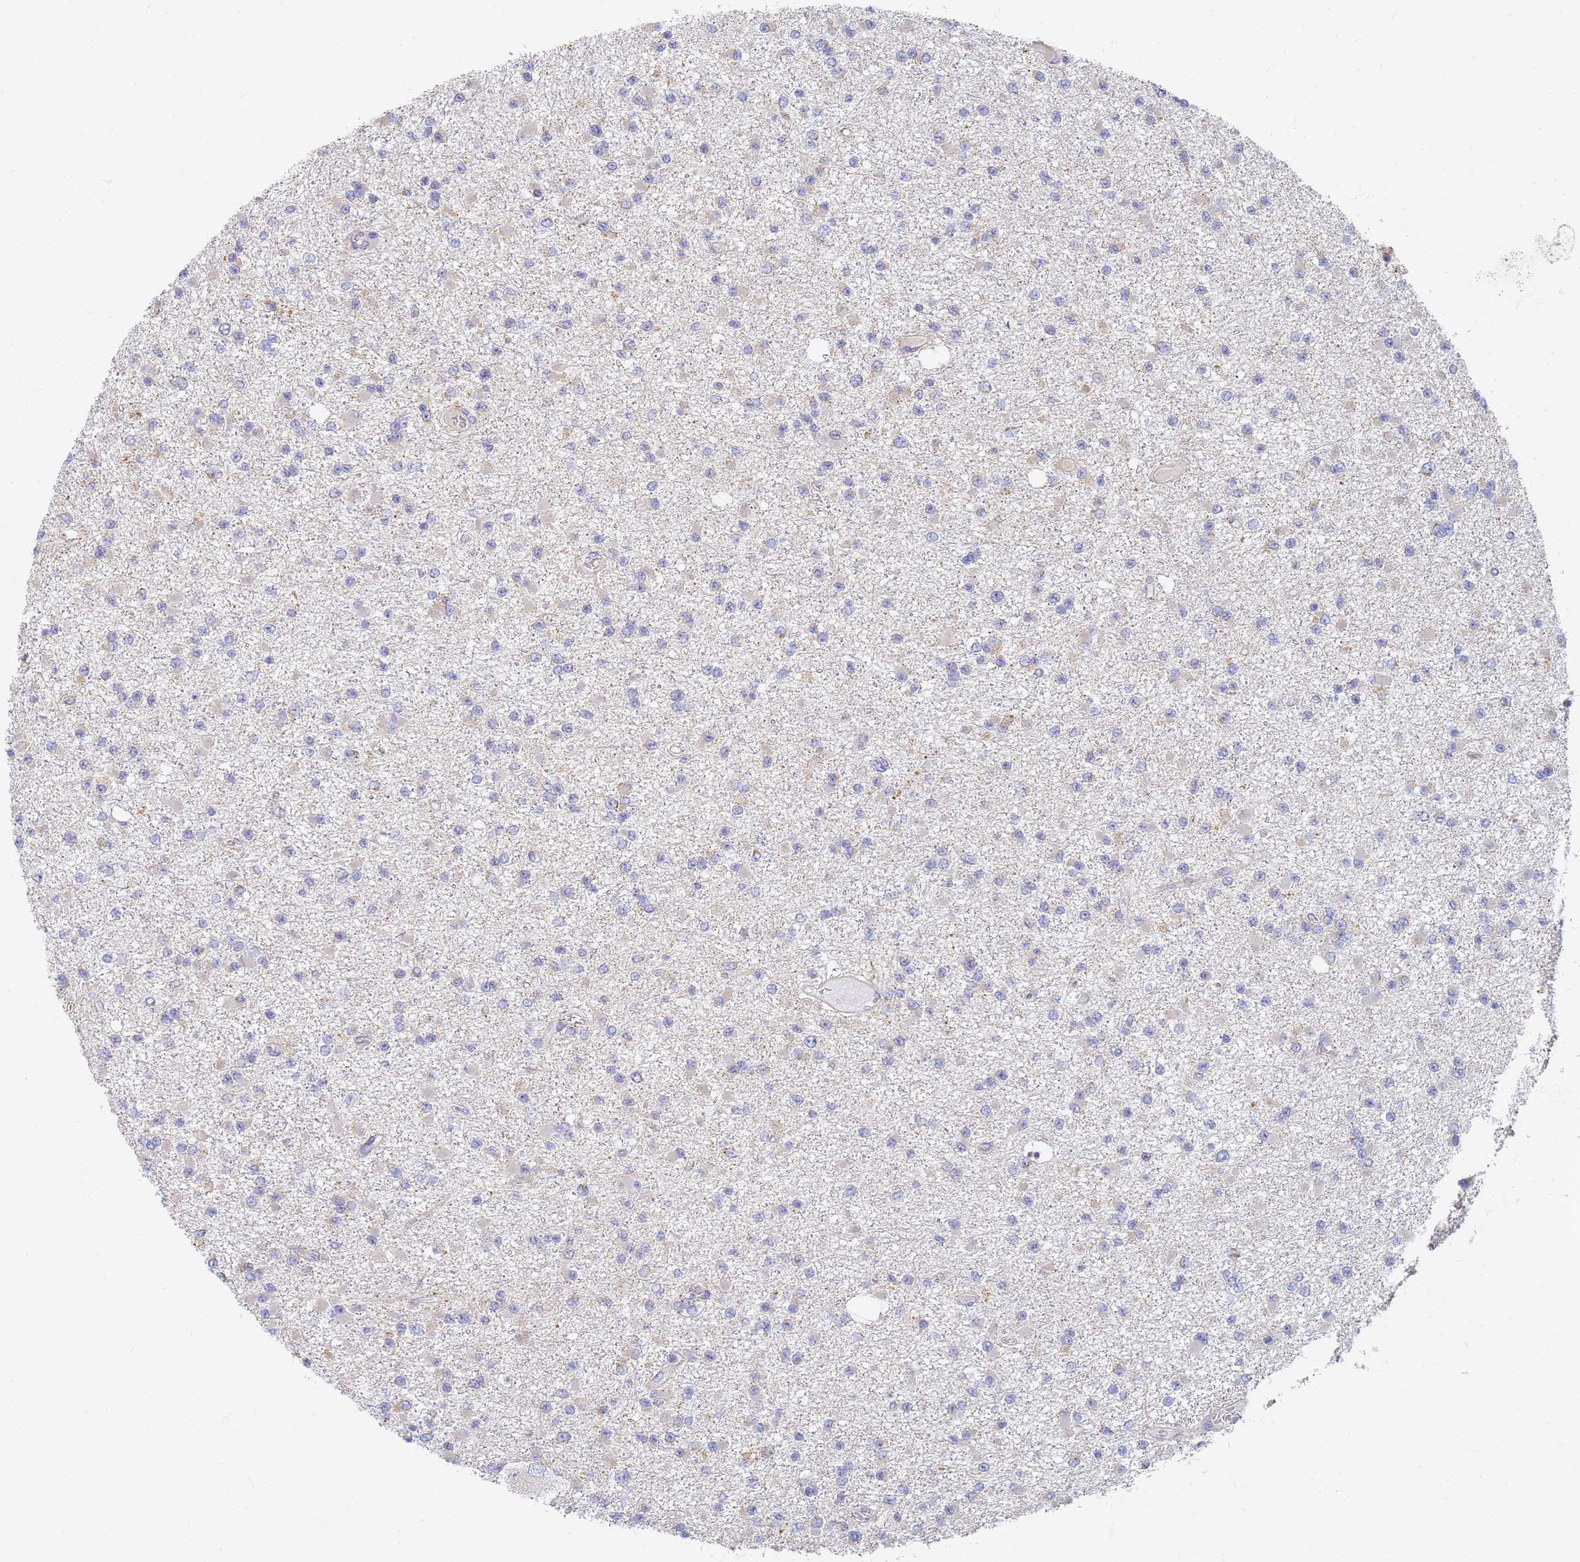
{"staining": {"intensity": "negative", "quantity": "none", "location": "none"}, "tissue": "glioma", "cell_type": "Tumor cells", "image_type": "cancer", "snomed": [{"axis": "morphology", "description": "Glioma, malignant, Low grade"}, {"axis": "topography", "description": "Brain"}], "caption": "Immunohistochemical staining of glioma demonstrates no significant staining in tumor cells.", "gene": "UTP23", "patient": {"sex": "female", "age": 22}}